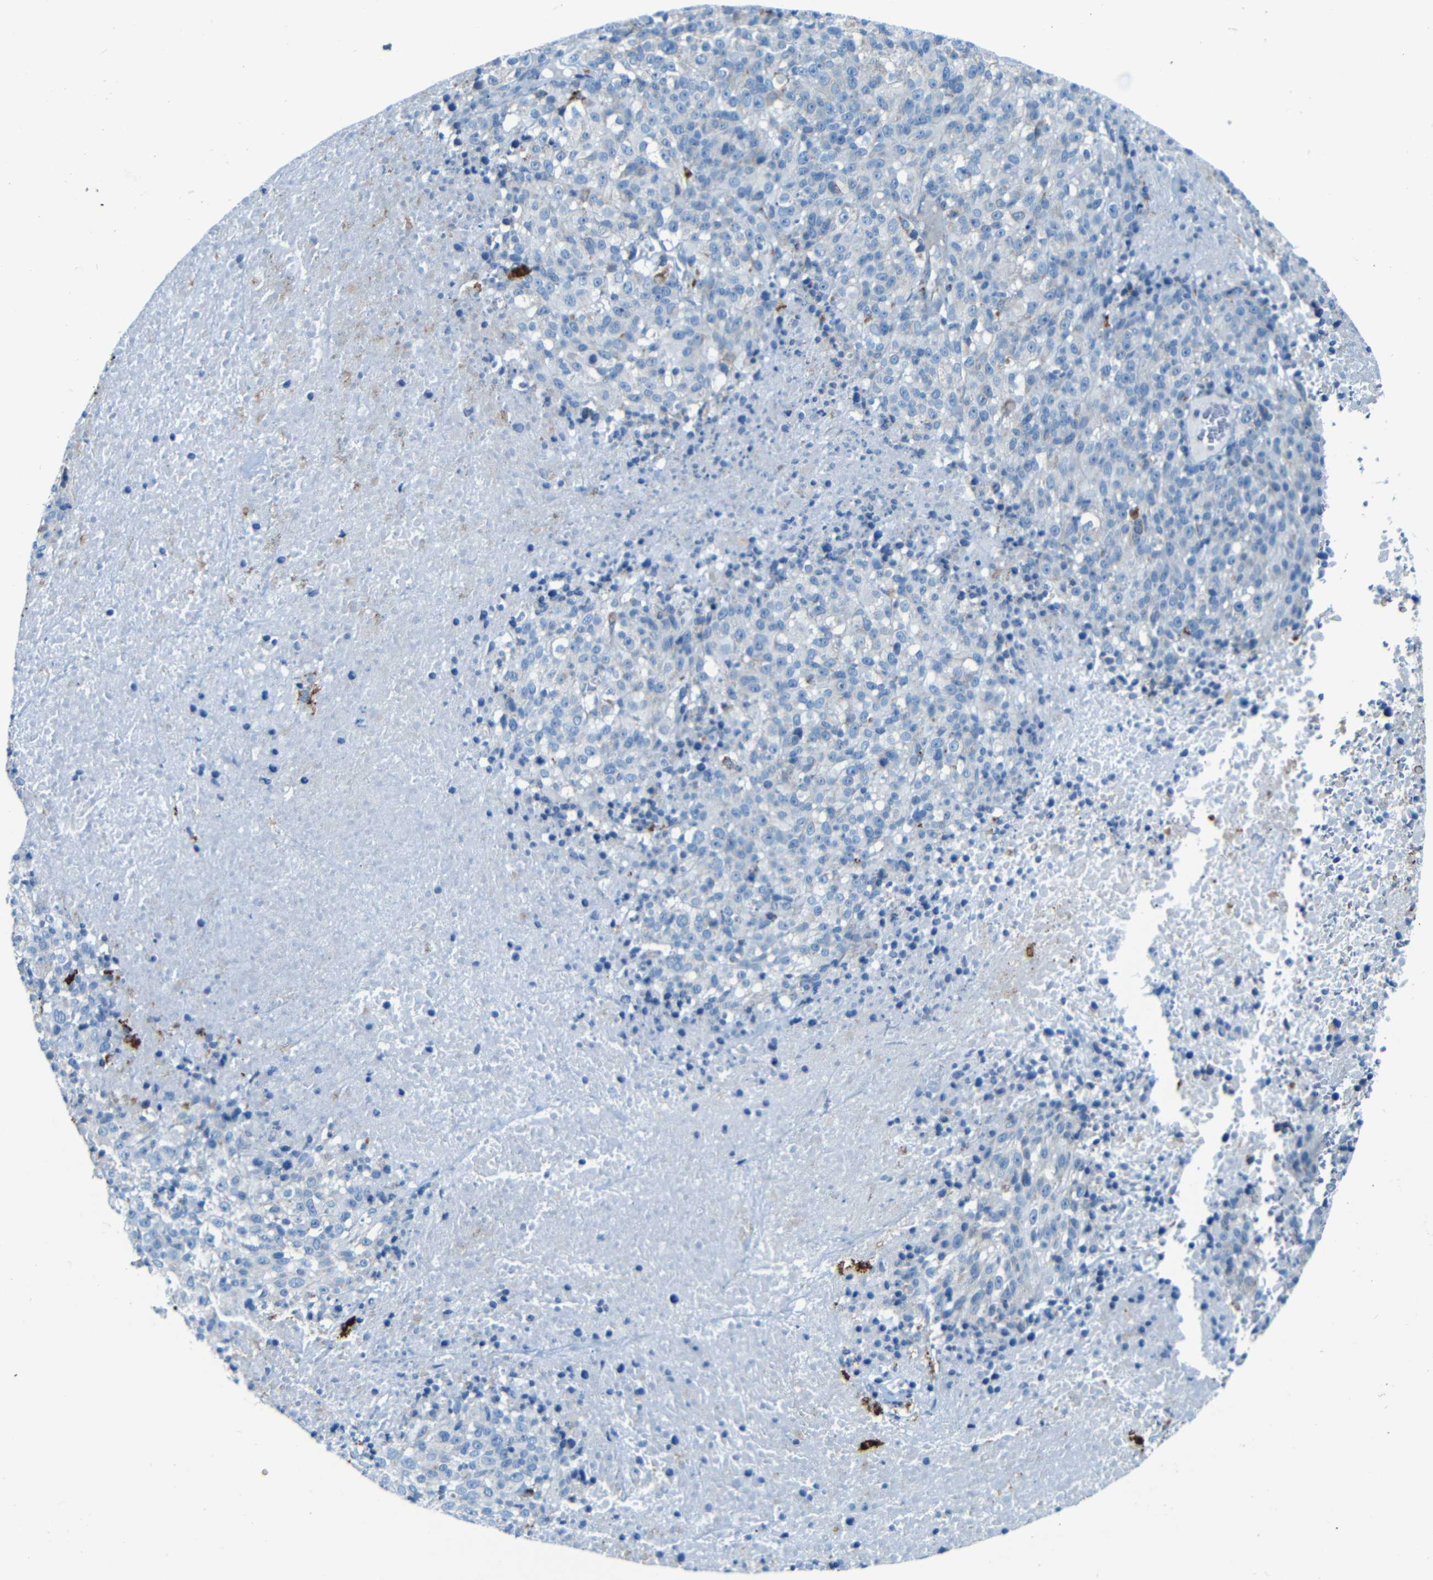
{"staining": {"intensity": "negative", "quantity": "none", "location": "none"}, "tissue": "melanoma", "cell_type": "Tumor cells", "image_type": "cancer", "snomed": [{"axis": "morphology", "description": "Malignant melanoma, Metastatic site"}, {"axis": "topography", "description": "Cerebral cortex"}], "caption": "Melanoma stained for a protein using IHC reveals no expression tumor cells.", "gene": "WSCD2", "patient": {"sex": "female", "age": 52}}